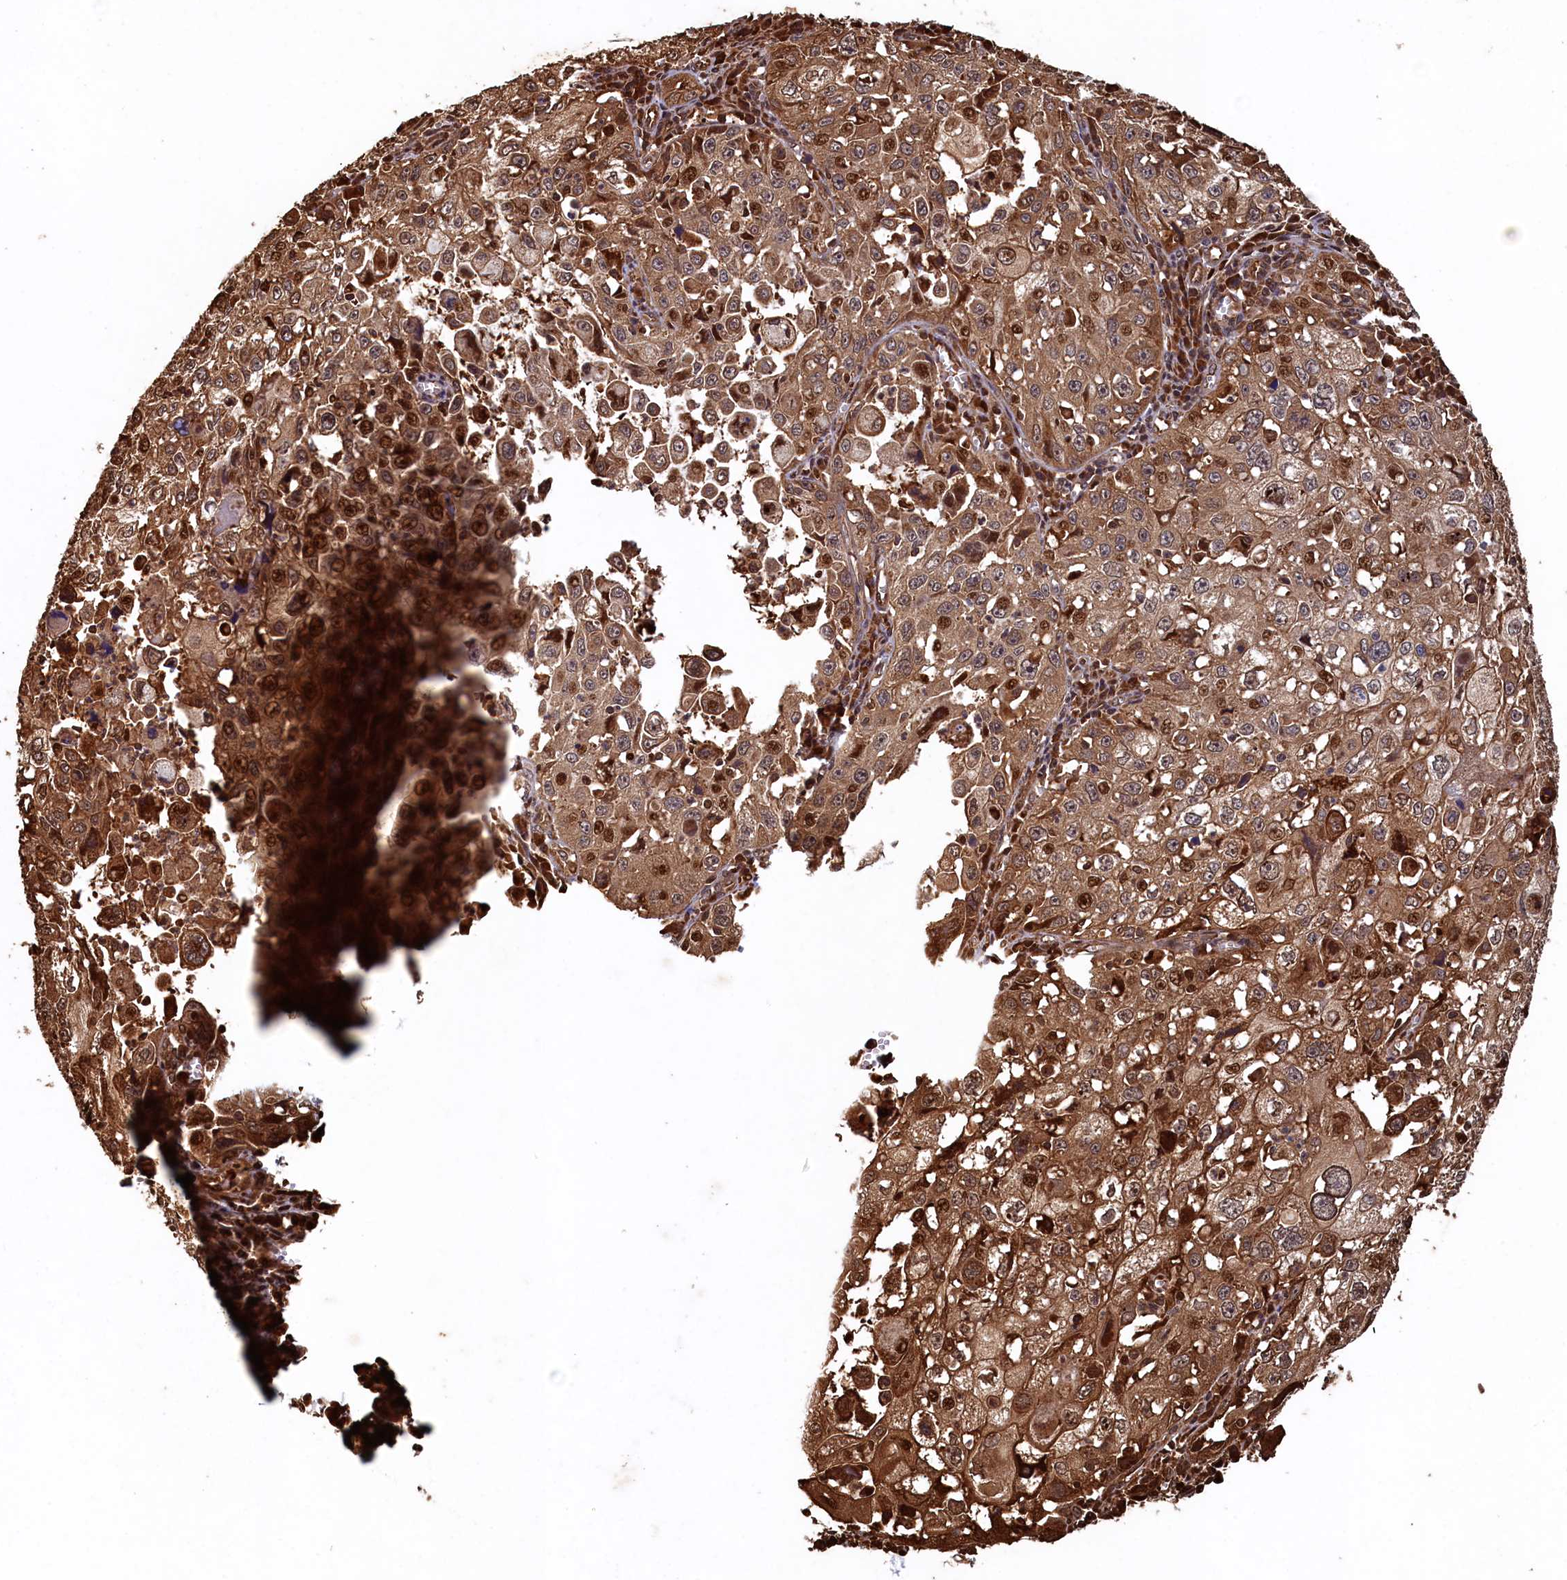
{"staining": {"intensity": "strong", "quantity": "25%-75%", "location": "cytoplasmic/membranous,nuclear"}, "tissue": "cervical cancer", "cell_type": "Tumor cells", "image_type": "cancer", "snomed": [{"axis": "morphology", "description": "Squamous cell carcinoma, NOS"}, {"axis": "topography", "description": "Cervix"}], "caption": "This photomicrograph demonstrates IHC staining of cervical cancer (squamous cell carcinoma), with high strong cytoplasmic/membranous and nuclear staining in approximately 25%-75% of tumor cells.", "gene": "PIGN", "patient": {"sex": "female", "age": 42}}